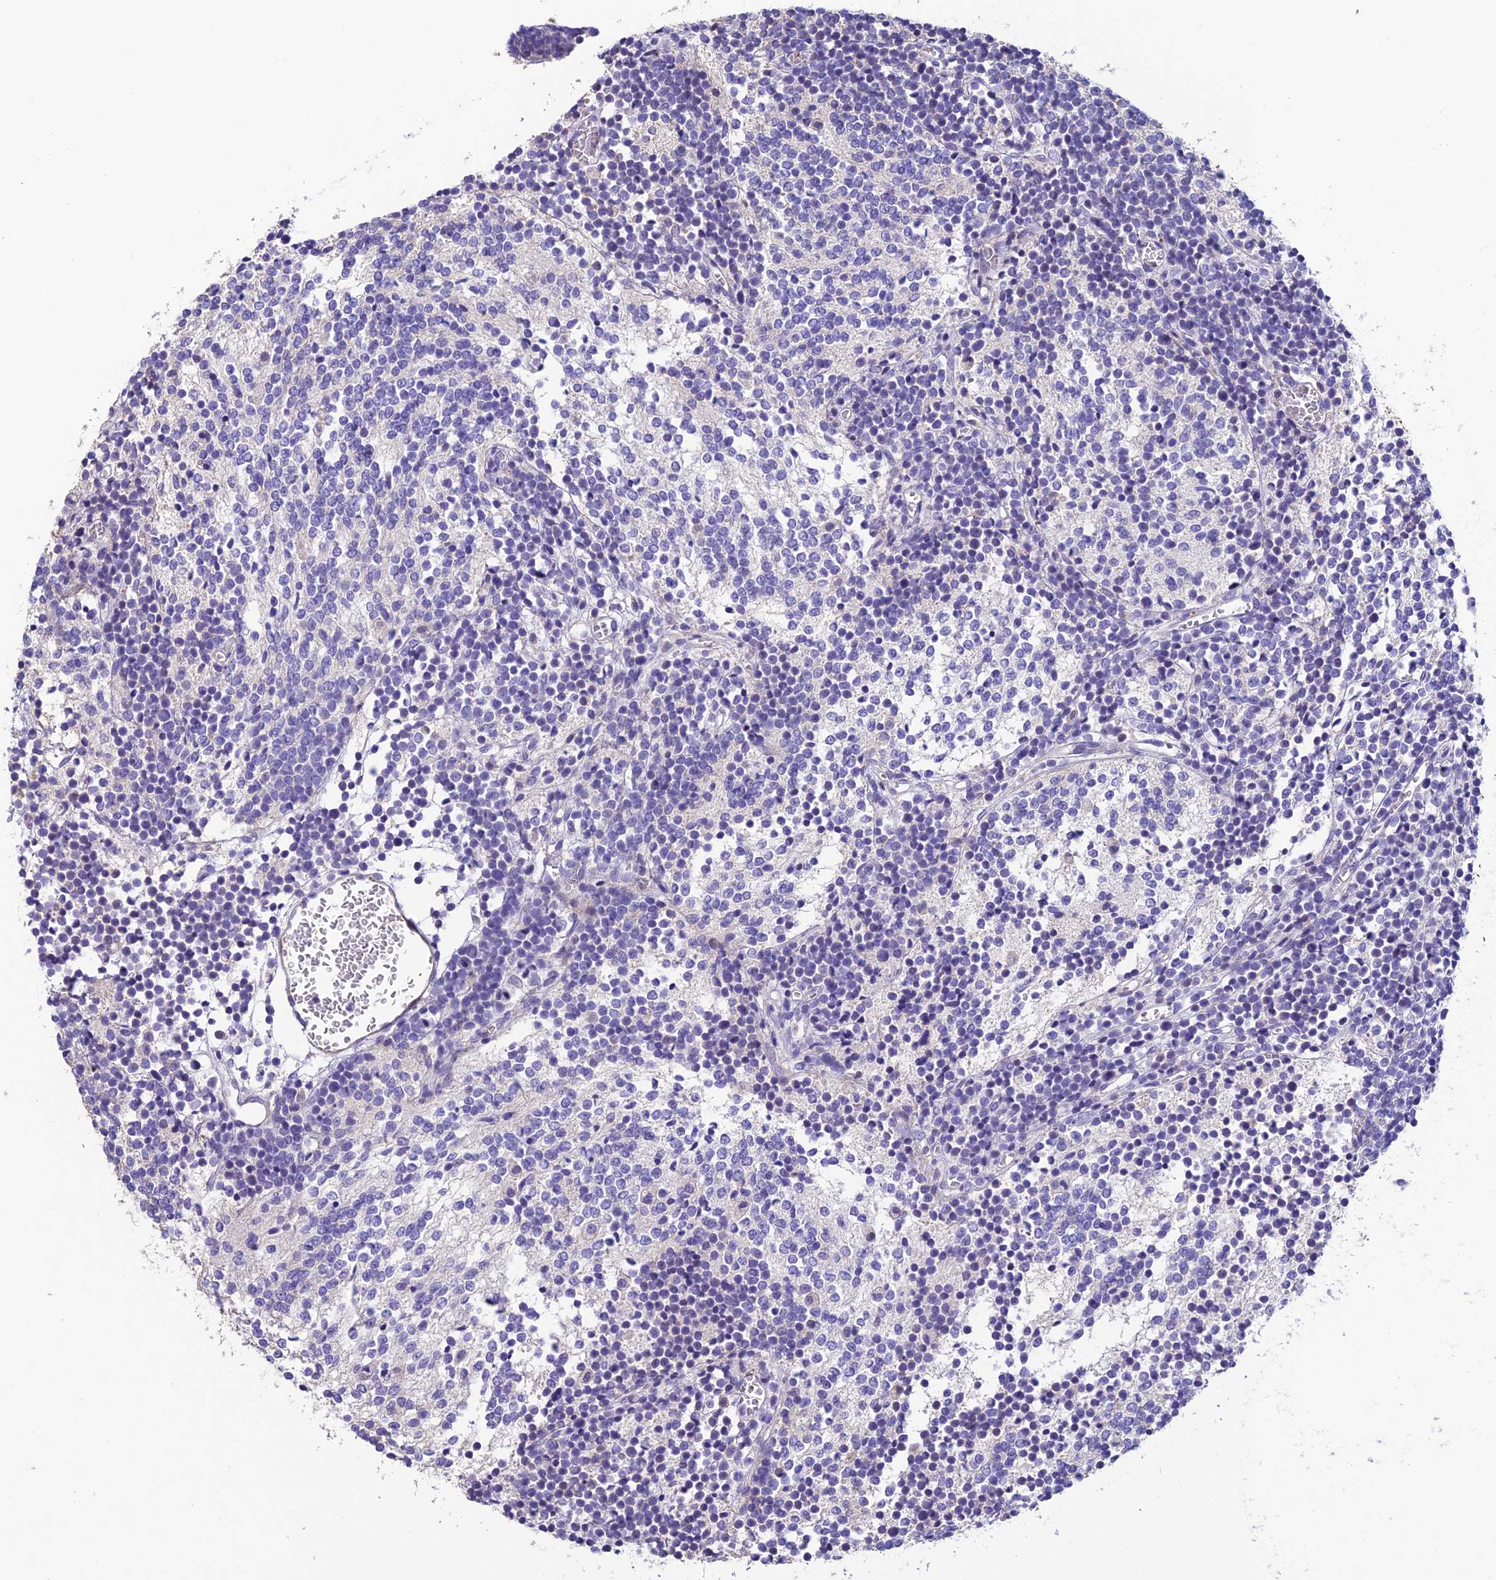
{"staining": {"intensity": "negative", "quantity": "none", "location": "none"}, "tissue": "glioma", "cell_type": "Tumor cells", "image_type": "cancer", "snomed": [{"axis": "morphology", "description": "Glioma, malignant, Low grade"}, {"axis": "topography", "description": "Brain"}], "caption": "High magnification brightfield microscopy of glioma stained with DAB (brown) and counterstained with hematoxylin (blue): tumor cells show no significant expression.", "gene": "FAM178B", "patient": {"sex": "female", "age": 1}}